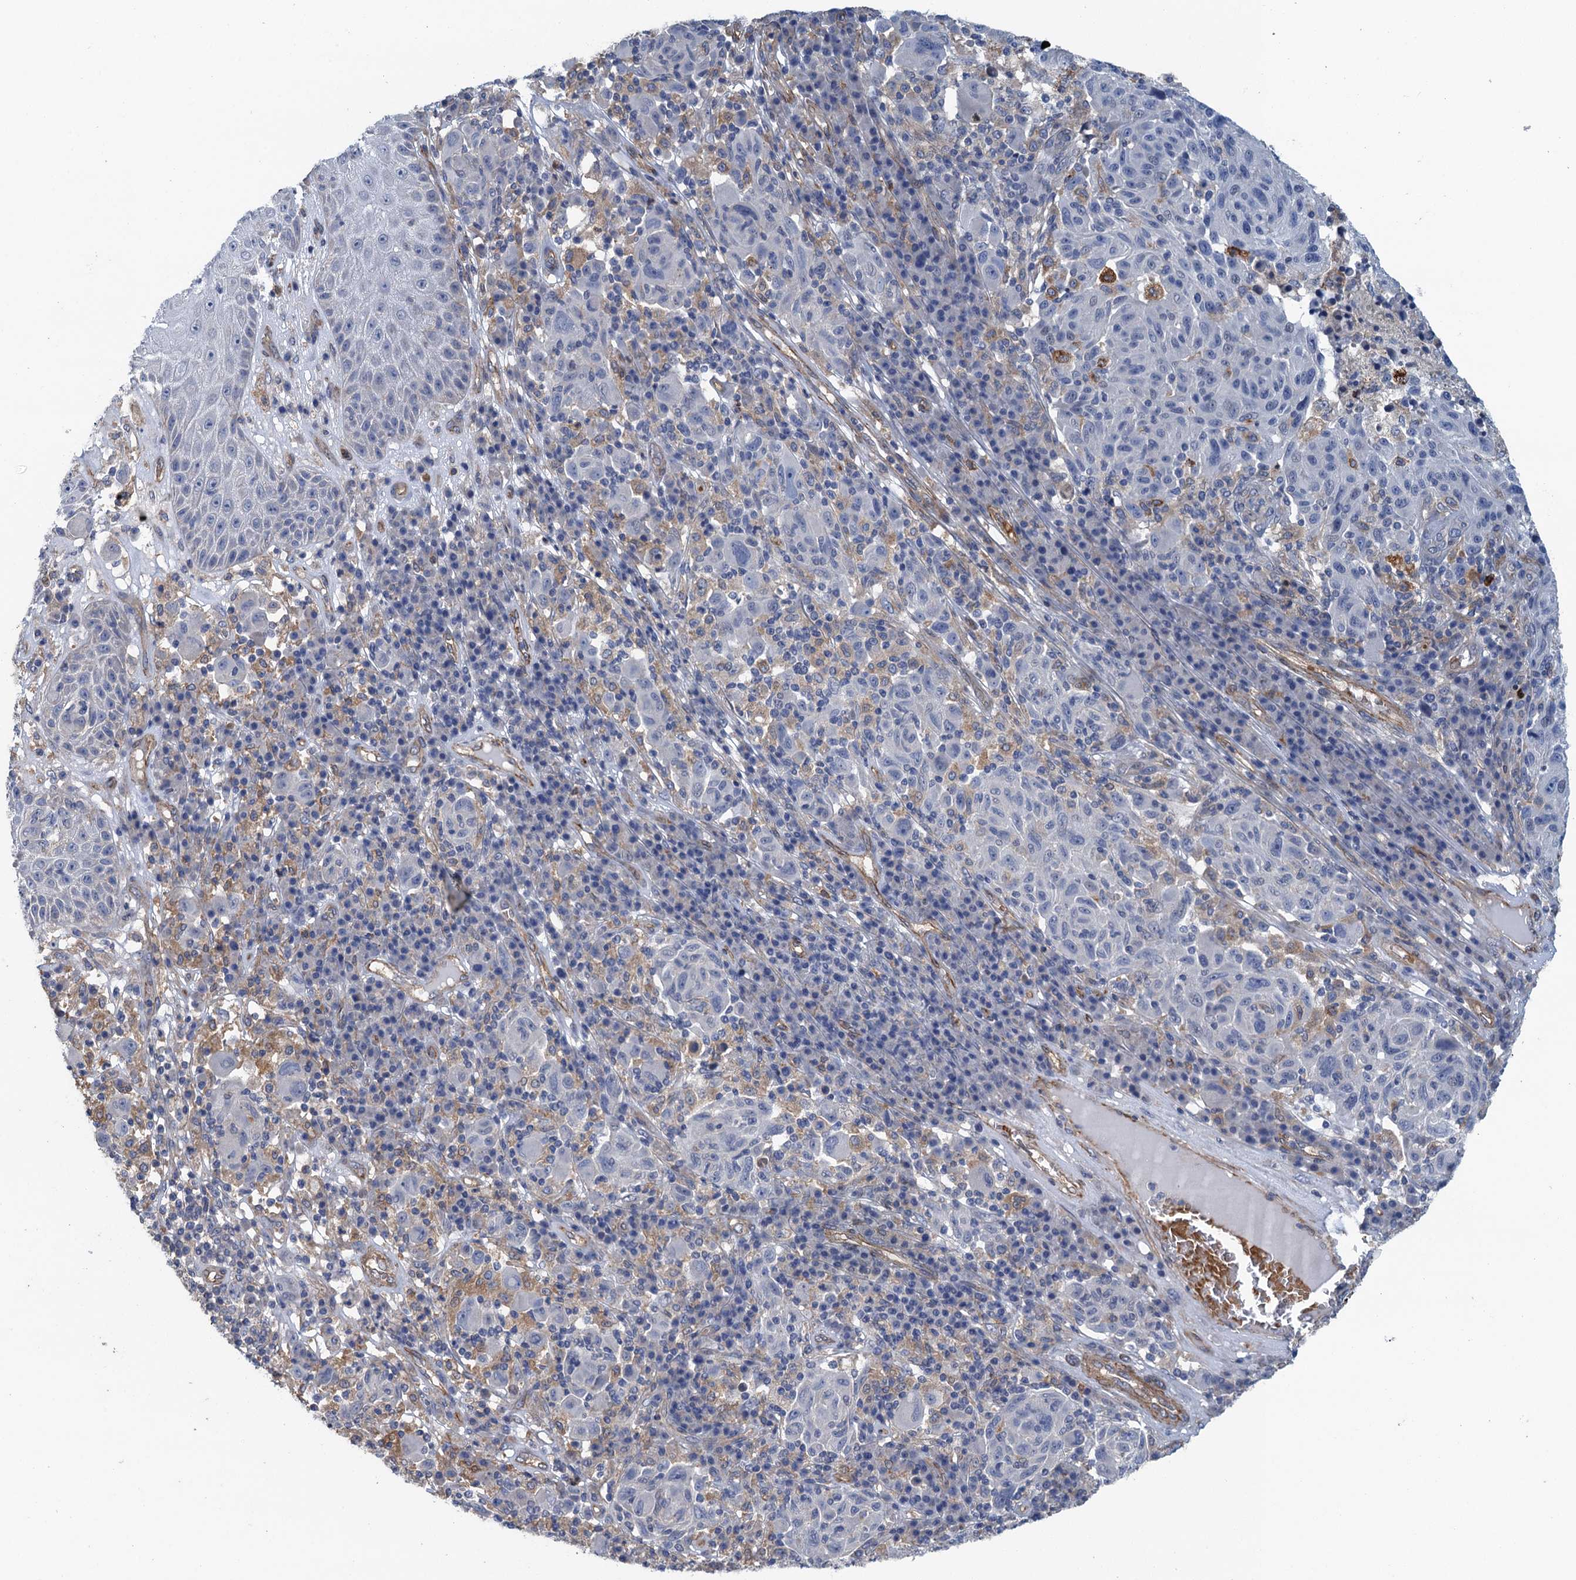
{"staining": {"intensity": "negative", "quantity": "none", "location": "none"}, "tissue": "melanoma", "cell_type": "Tumor cells", "image_type": "cancer", "snomed": [{"axis": "morphology", "description": "Malignant melanoma, NOS"}, {"axis": "topography", "description": "Skin"}], "caption": "Tumor cells are negative for protein expression in human malignant melanoma.", "gene": "RSAD2", "patient": {"sex": "male", "age": 53}}